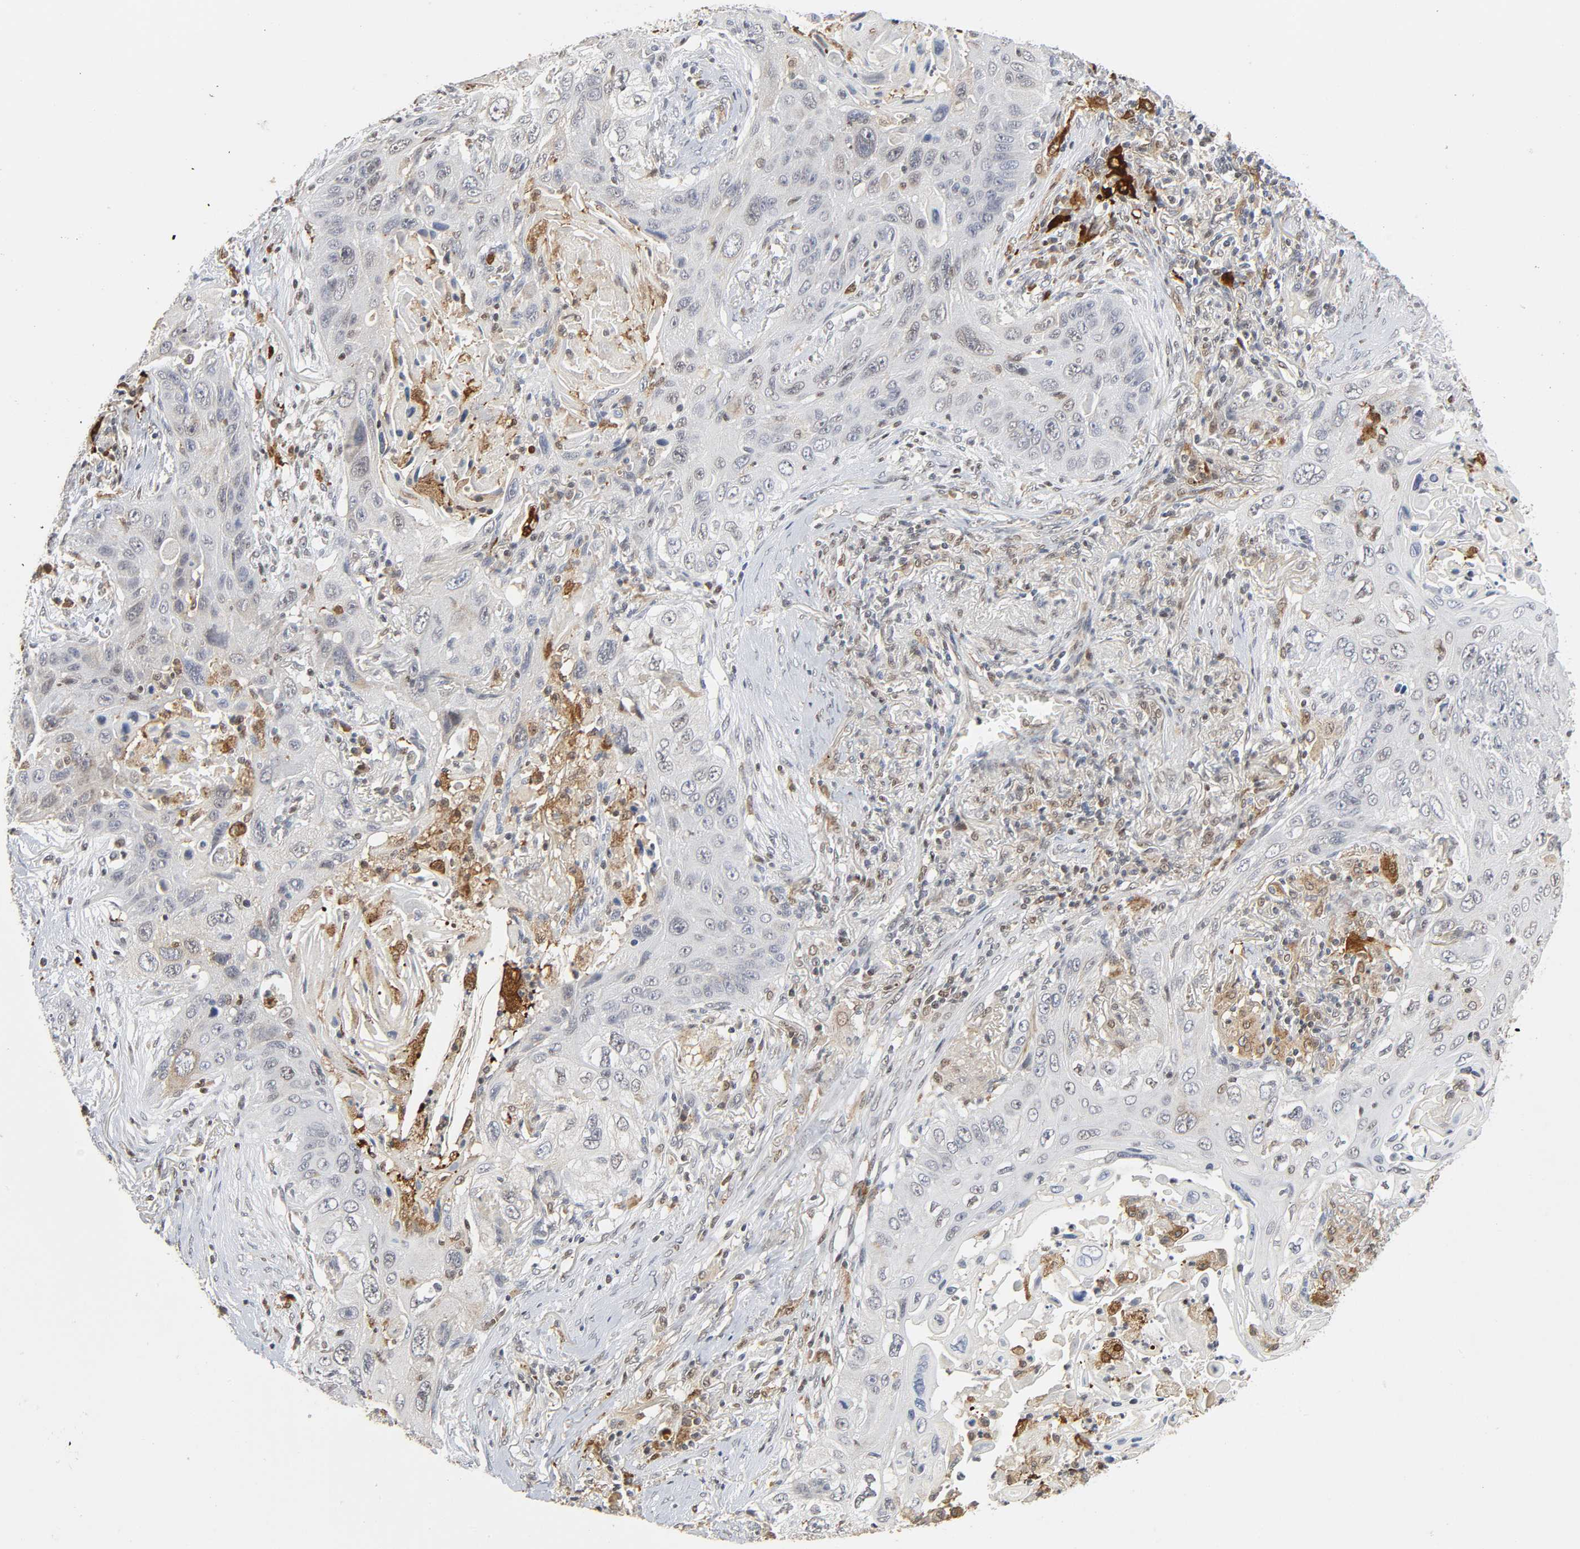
{"staining": {"intensity": "negative", "quantity": "none", "location": "none"}, "tissue": "lung cancer", "cell_type": "Tumor cells", "image_type": "cancer", "snomed": [{"axis": "morphology", "description": "Squamous cell carcinoma, NOS"}, {"axis": "topography", "description": "Lung"}], "caption": "Lung cancer was stained to show a protein in brown. There is no significant staining in tumor cells.", "gene": "KAT2B", "patient": {"sex": "female", "age": 67}}